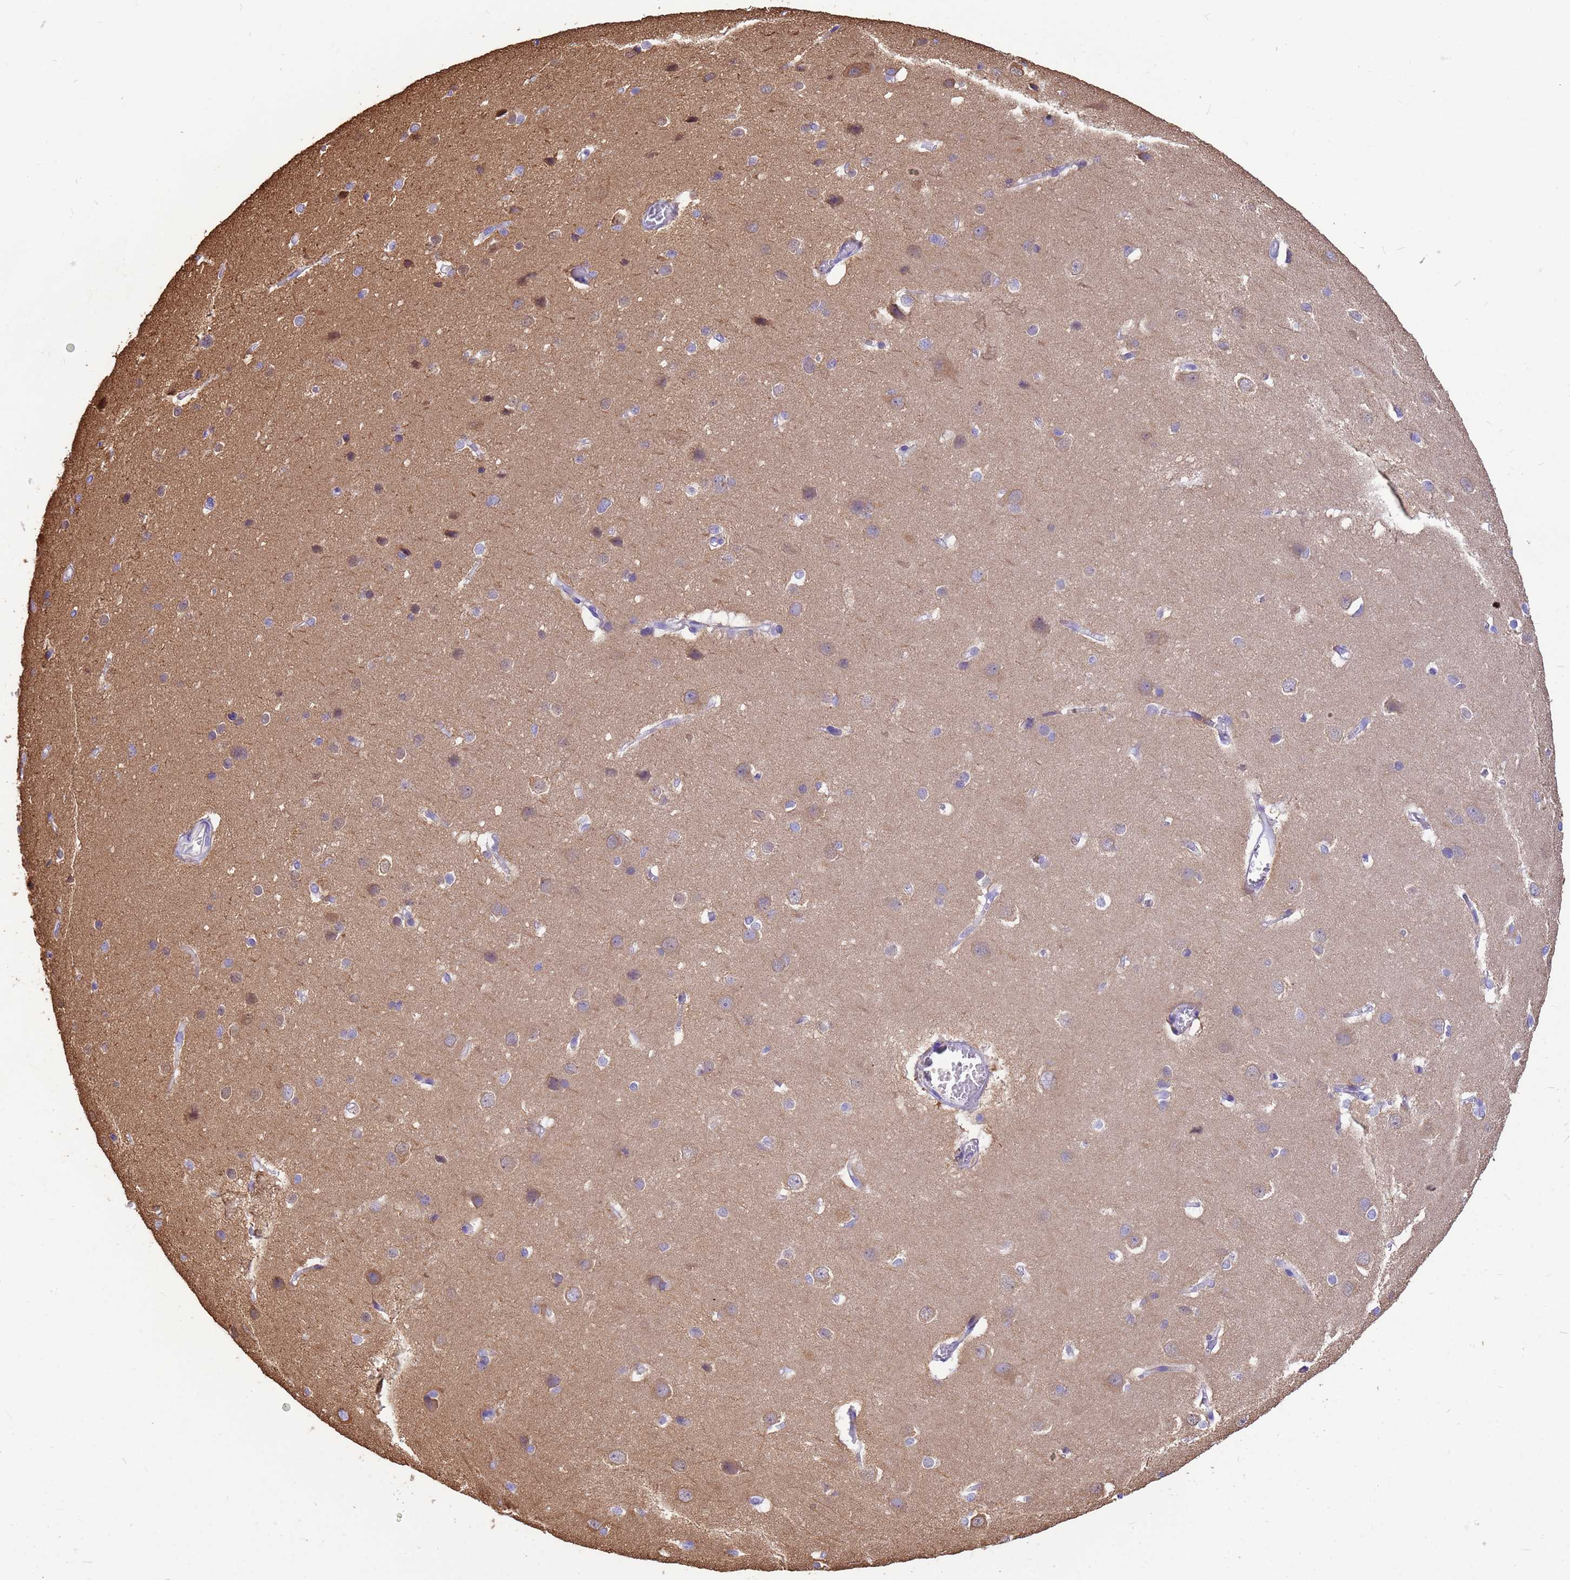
{"staining": {"intensity": "negative", "quantity": "none", "location": "none"}, "tissue": "cerebral cortex", "cell_type": "Endothelial cells", "image_type": "normal", "snomed": [{"axis": "morphology", "description": "Normal tissue, NOS"}, {"axis": "topography", "description": "Cerebral cortex"}], "caption": "High power microscopy photomicrograph of an immunohistochemistry (IHC) micrograph of unremarkable cerebral cortex, revealing no significant staining in endothelial cells.", "gene": "ENSG00000198211", "patient": {"sex": "male", "age": 37}}